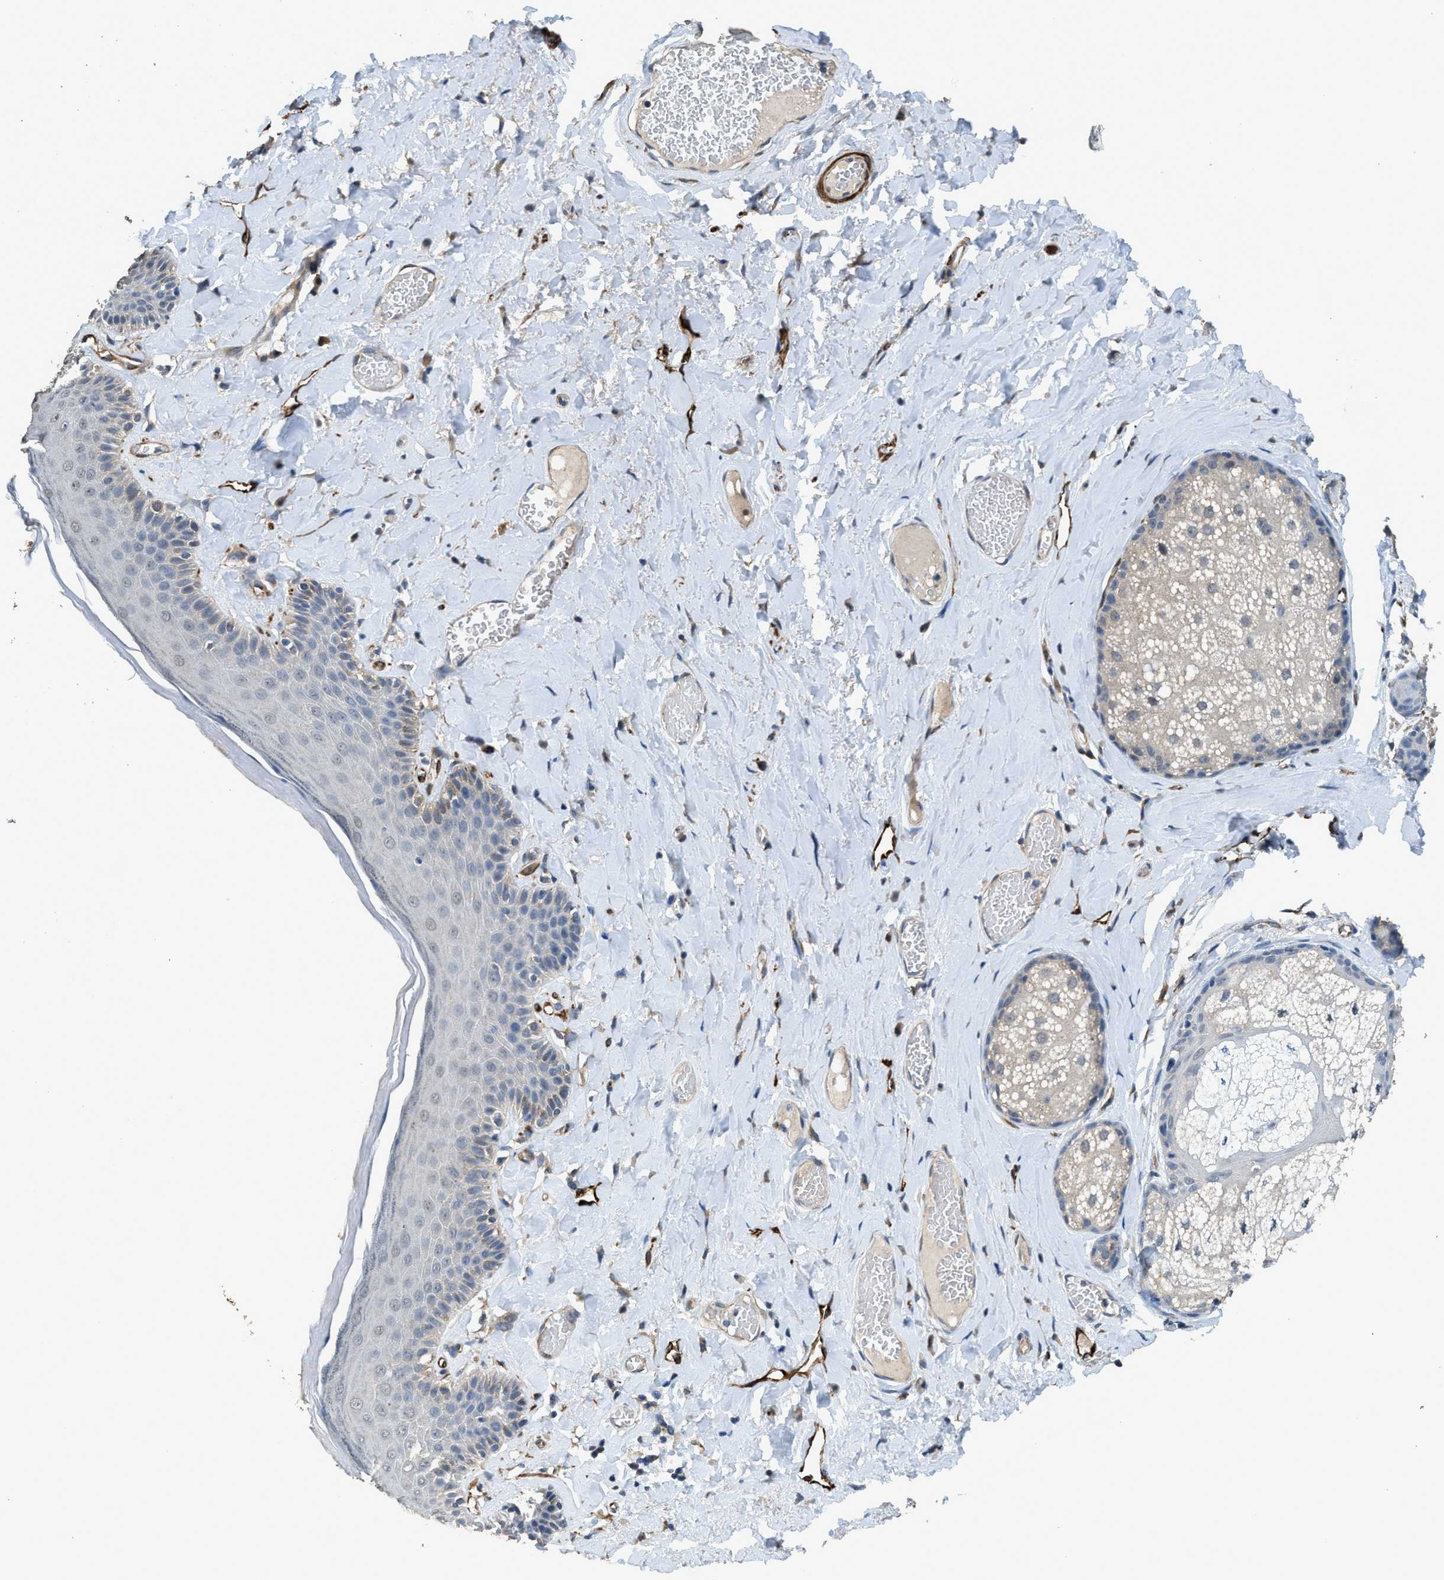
{"staining": {"intensity": "weak", "quantity": "<25%", "location": "cytoplasmic/membranous"}, "tissue": "skin", "cell_type": "Epidermal cells", "image_type": "normal", "snomed": [{"axis": "morphology", "description": "Normal tissue, NOS"}, {"axis": "topography", "description": "Anal"}], "caption": "Immunohistochemical staining of benign human skin reveals no significant staining in epidermal cells.", "gene": "SYNM", "patient": {"sex": "male", "age": 69}}